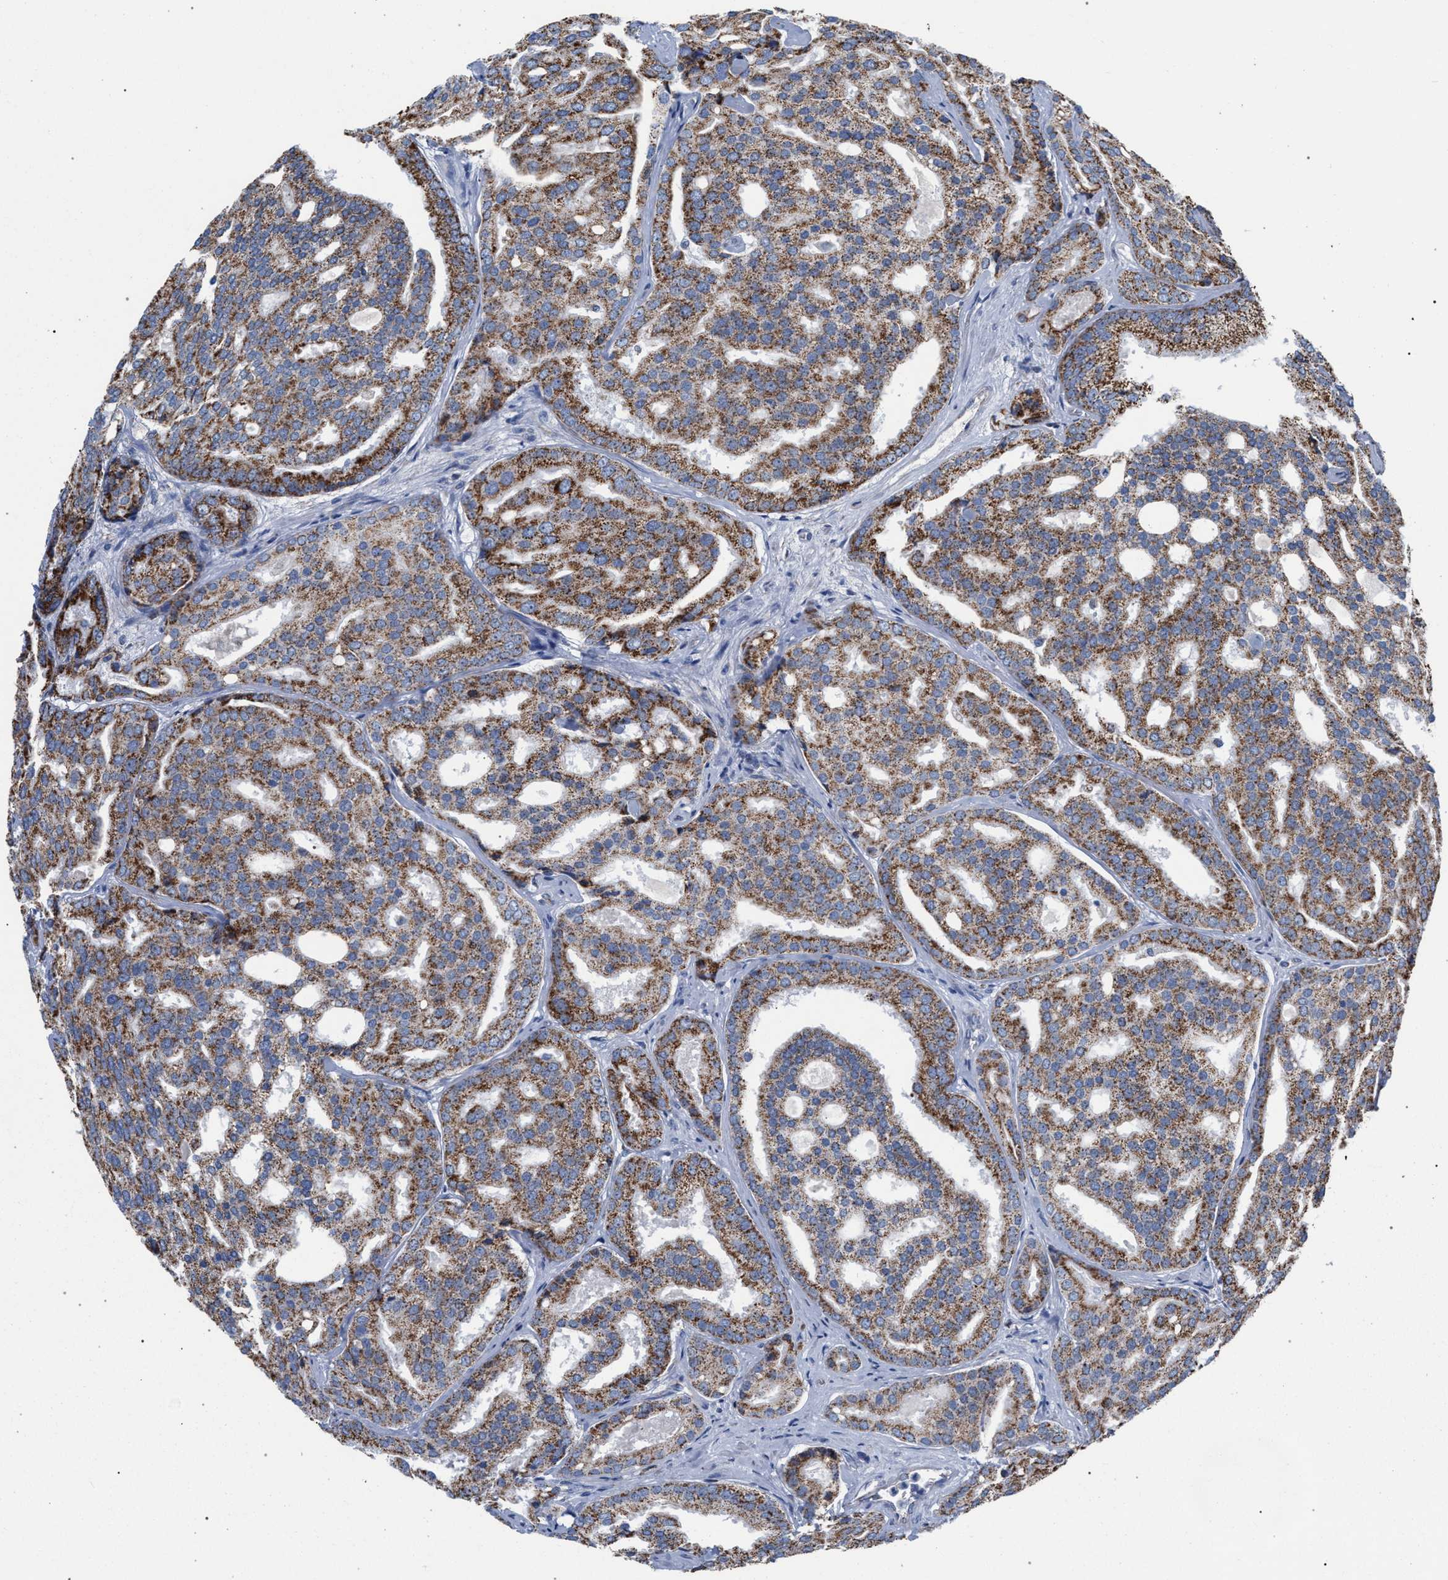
{"staining": {"intensity": "moderate", "quantity": ">75%", "location": "cytoplasmic/membranous"}, "tissue": "prostate cancer", "cell_type": "Tumor cells", "image_type": "cancer", "snomed": [{"axis": "morphology", "description": "Adenocarcinoma, High grade"}, {"axis": "topography", "description": "Prostate"}], "caption": "A medium amount of moderate cytoplasmic/membranous positivity is present in about >75% of tumor cells in prostate cancer (high-grade adenocarcinoma) tissue.", "gene": "ECI2", "patient": {"sex": "male", "age": 64}}